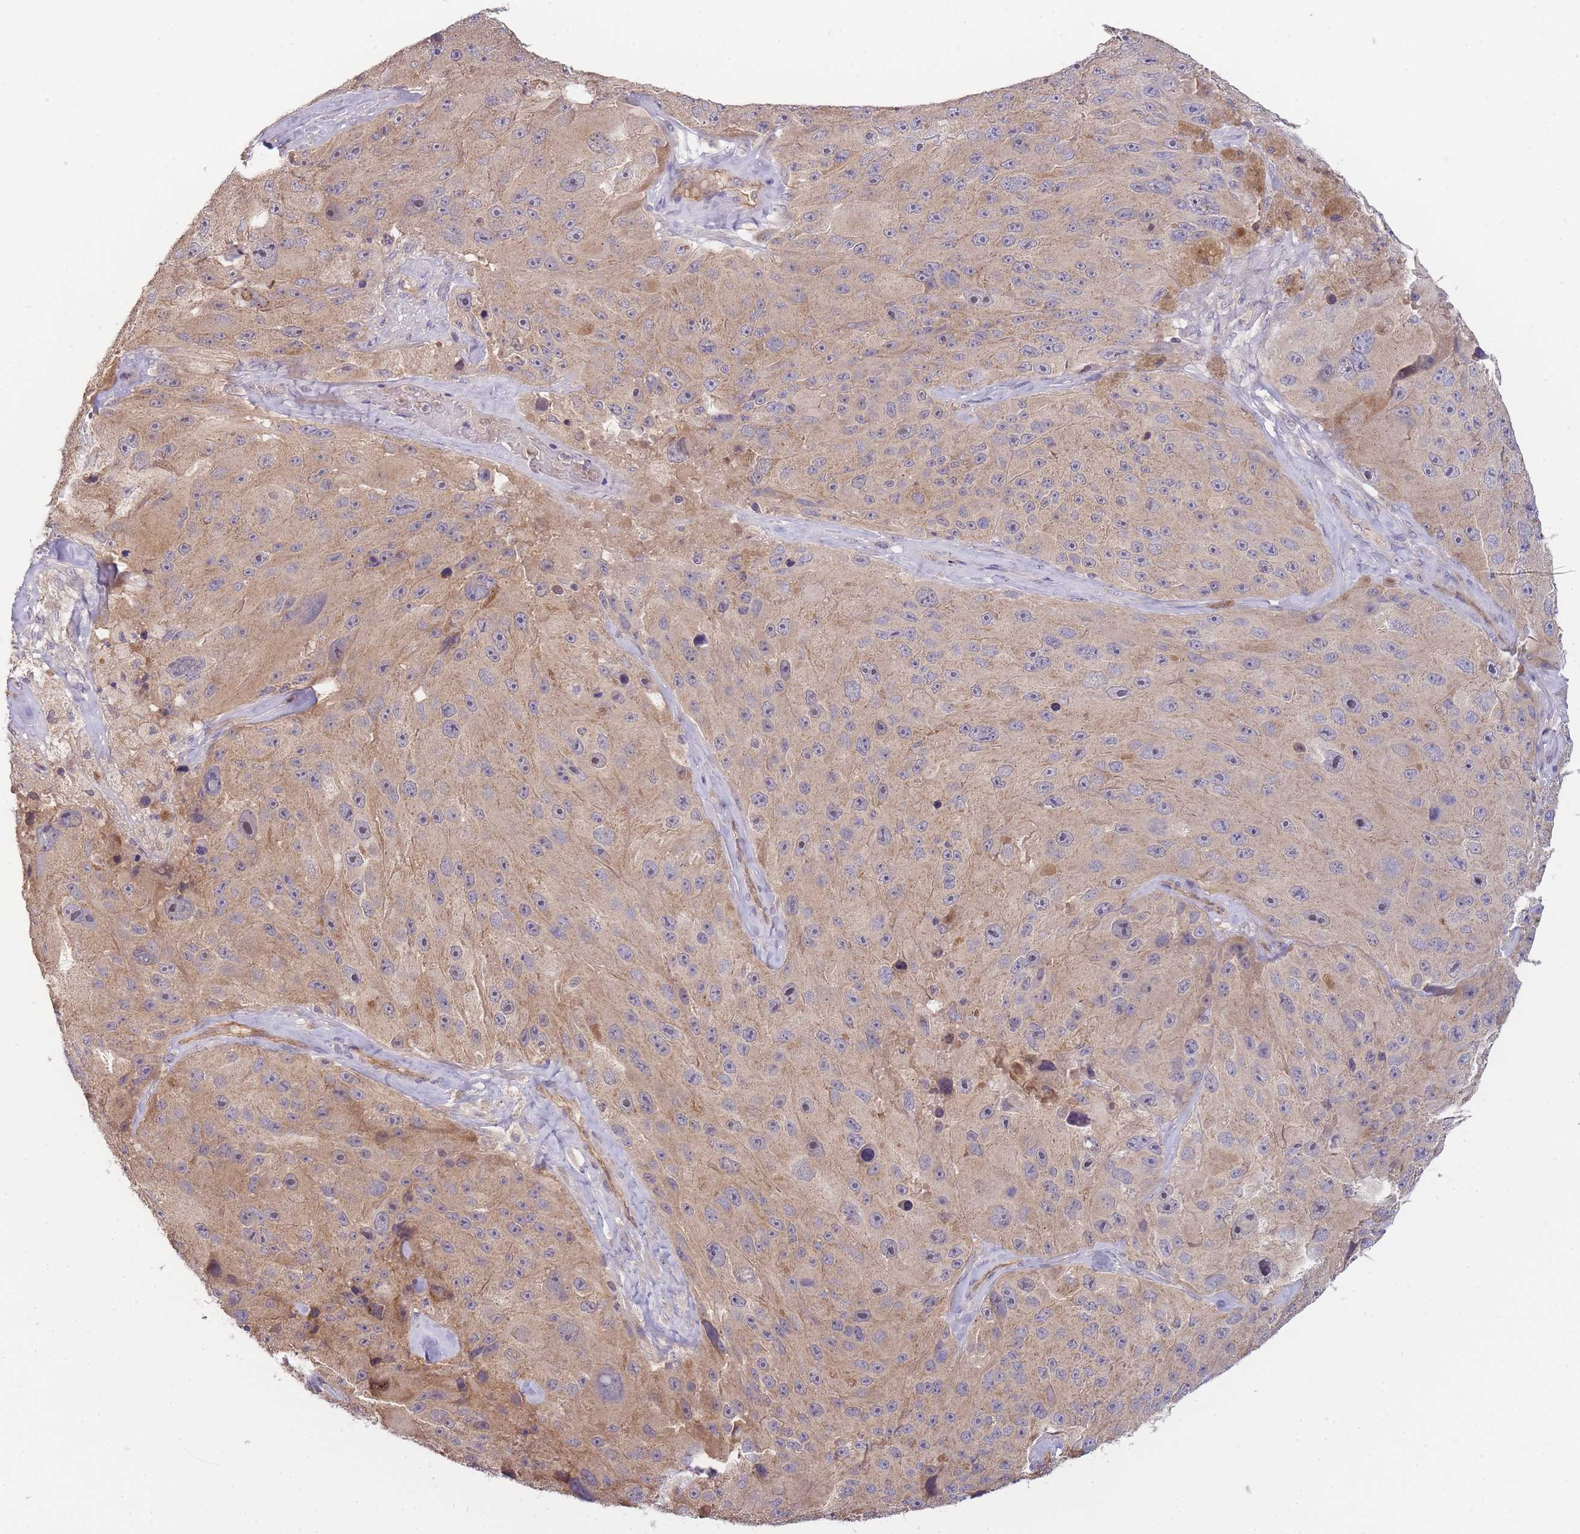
{"staining": {"intensity": "weak", "quantity": "25%-75%", "location": "cytoplasmic/membranous"}, "tissue": "melanoma", "cell_type": "Tumor cells", "image_type": "cancer", "snomed": [{"axis": "morphology", "description": "Malignant melanoma, Metastatic site"}, {"axis": "topography", "description": "Lymph node"}], "caption": "Melanoma was stained to show a protein in brown. There is low levels of weak cytoplasmic/membranous positivity in about 25%-75% of tumor cells.", "gene": "NDUFAF5", "patient": {"sex": "male", "age": 62}}